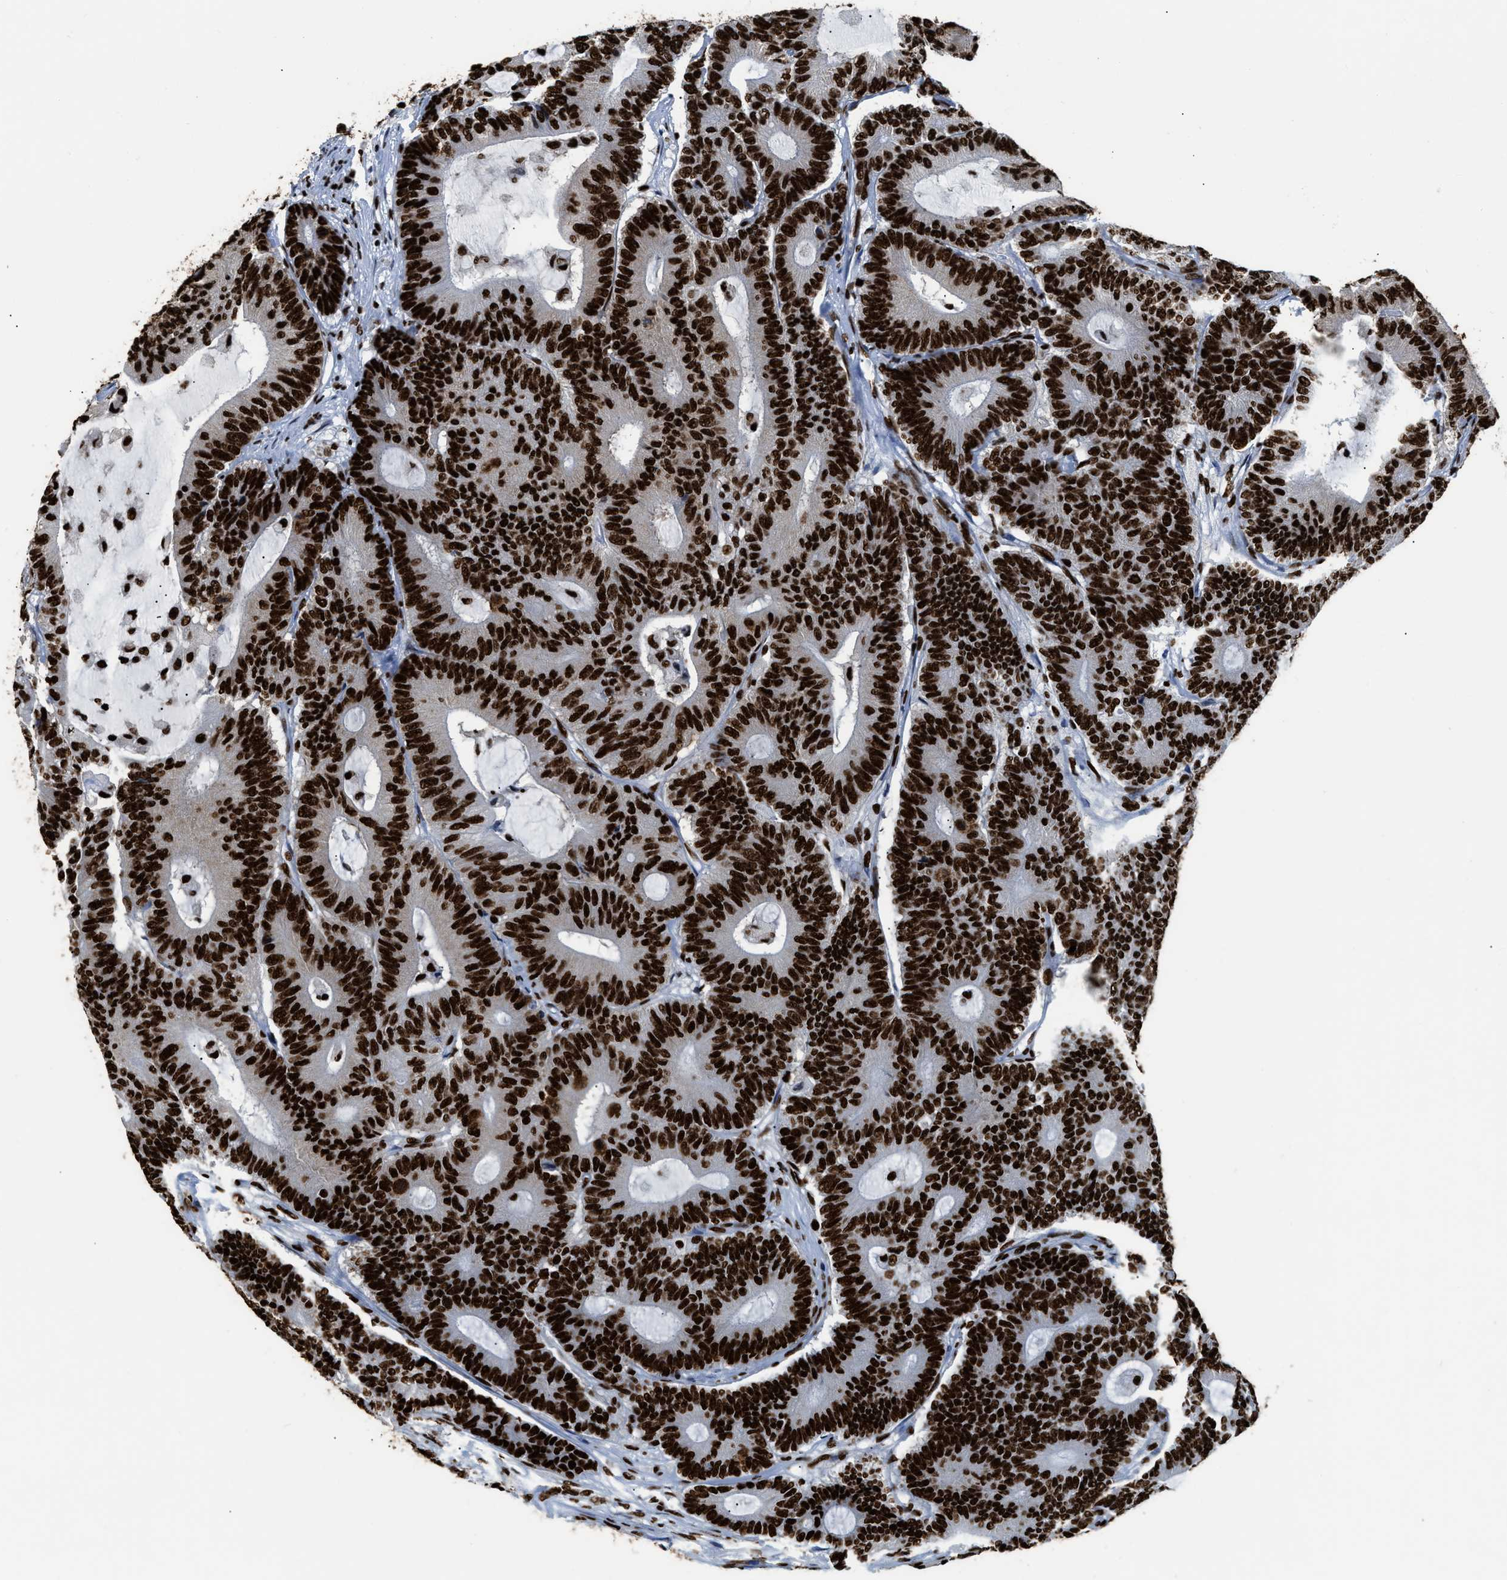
{"staining": {"intensity": "strong", "quantity": ">75%", "location": "nuclear"}, "tissue": "colorectal cancer", "cell_type": "Tumor cells", "image_type": "cancer", "snomed": [{"axis": "morphology", "description": "Adenocarcinoma, NOS"}, {"axis": "topography", "description": "Colon"}], "caption": "A histopathology image of human colorectal cancer stained for a protein shows strong nuclear brown staining in tumor cells.", "gene": "HNRNPM", "patient": {"sex": "female", "age": 84}}